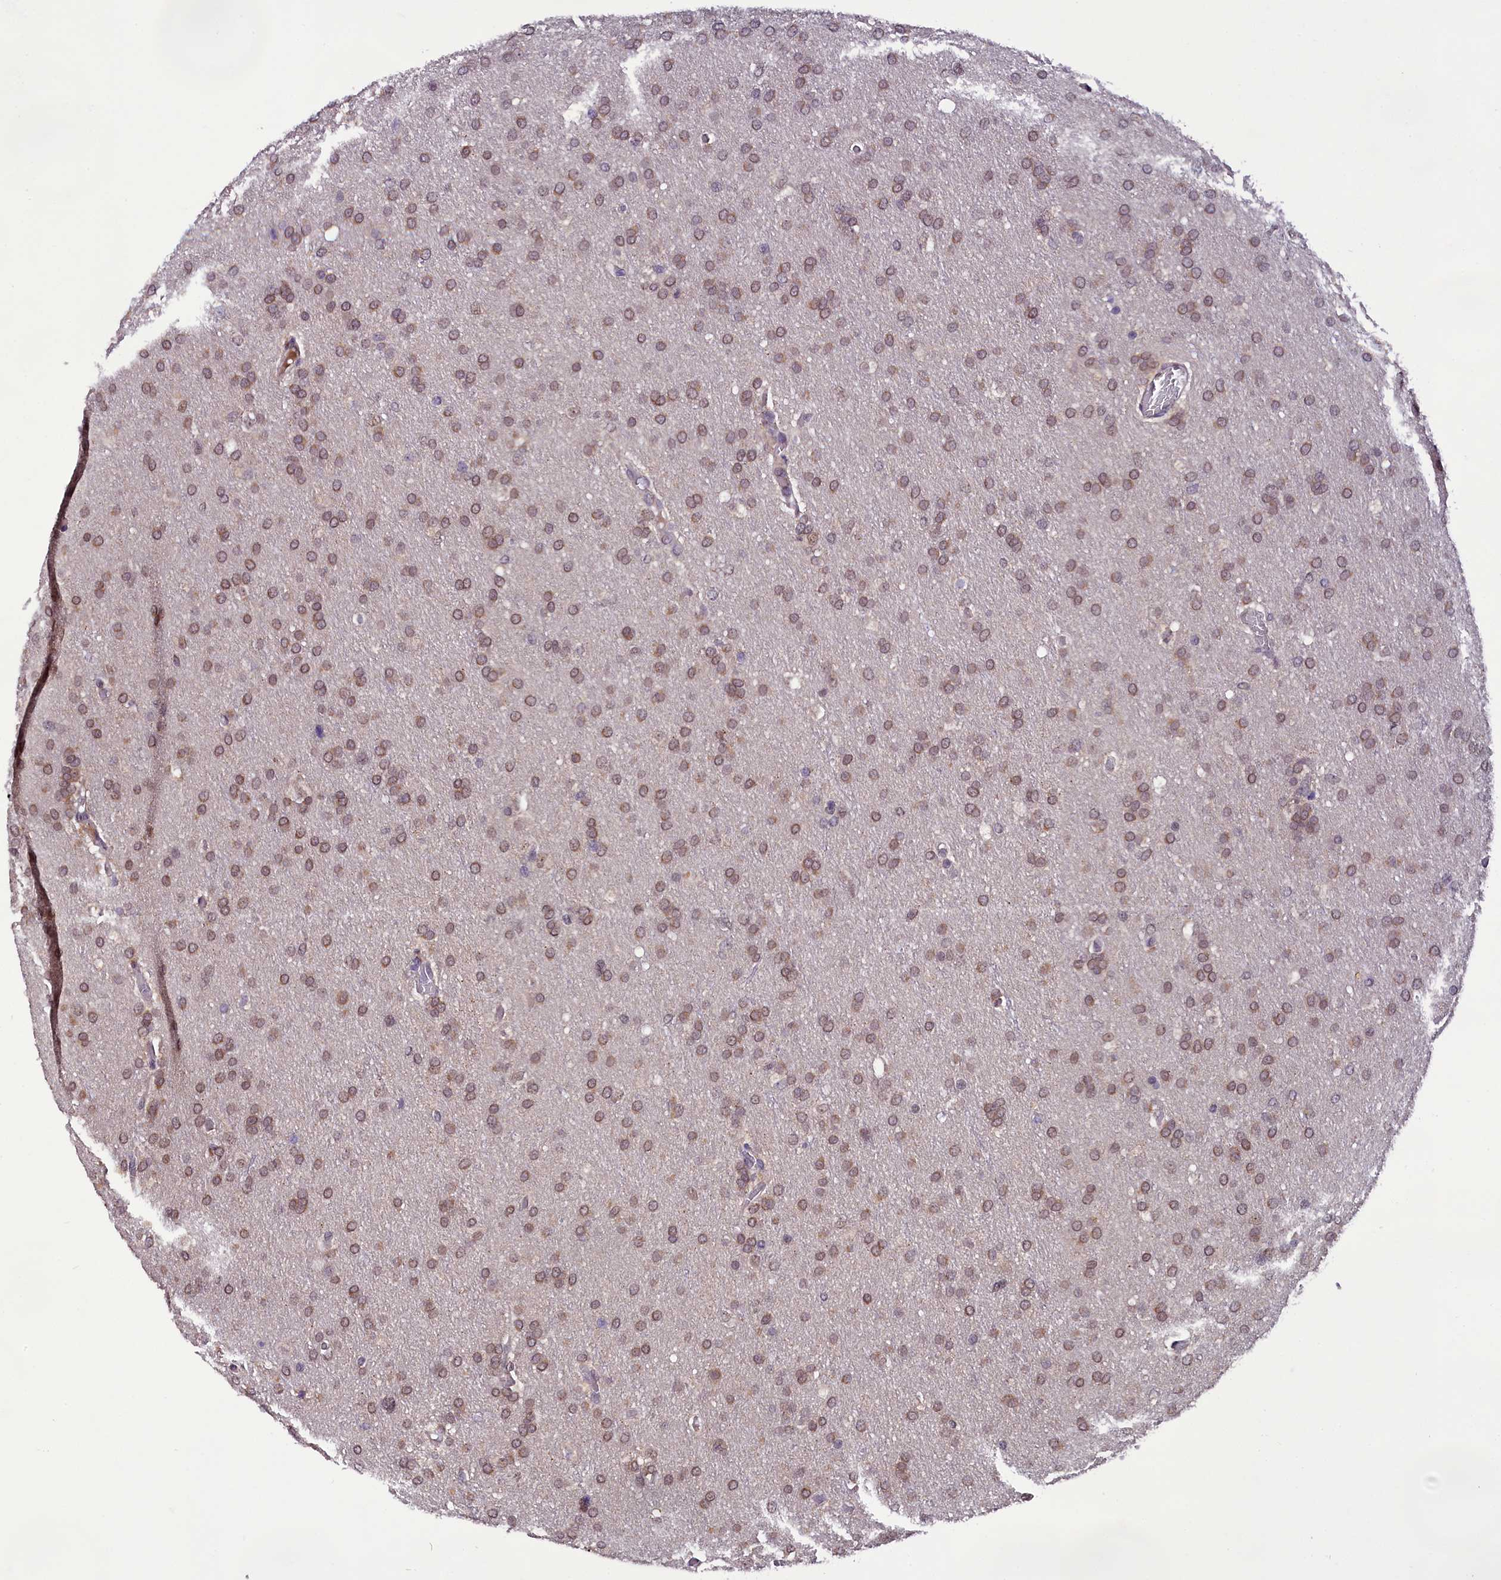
{"staining": {"intensity": "moderate", "quantity": ">75%", "location": "nuclear"}, "tissue": "glioma", "cell_type": "Tumor cells", "image_type": "cancer", "snomed": [{"axis": "morphology", "description": "Glioma, malignant, High grade"}, {"axis": "topography", "description": "Cerebral cortex"}], "caption": "The immunohistochemical stain highlights moderate nuclear staining in tumor cells of malignant glioma (high-grade) tissue.", "gene": "RPUSD2", "patient": {"sex": "female", "age": 36}}